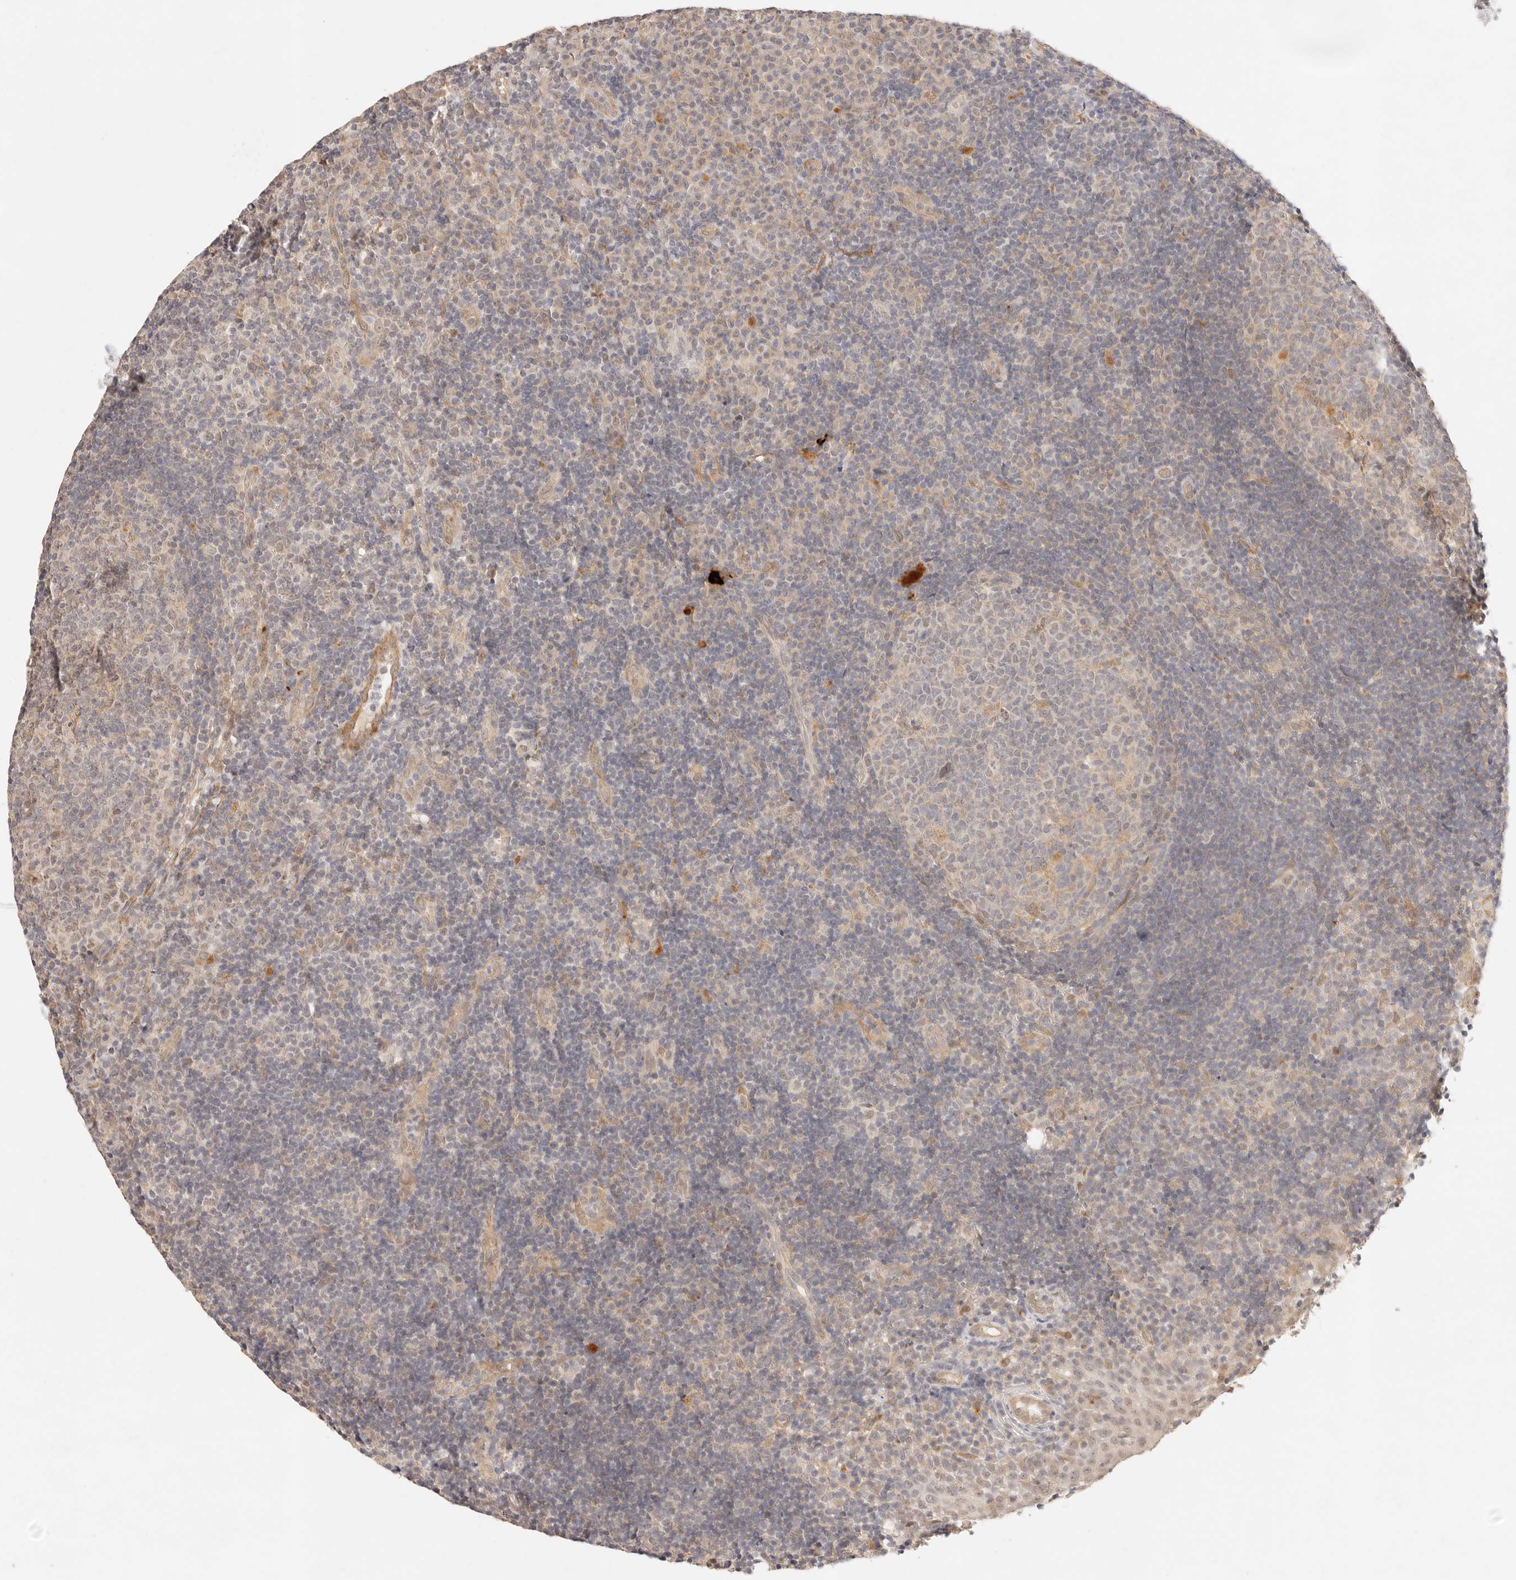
{"staining": {"intensity": "weak", "quantity": "<25%", "location": "cytoplasmic/membranous"}, "tissue": "tonsil", "cell_type": "Germinal center cells", "image_type": "normal", "snomed": [{"axis": "morphology", "description": "Normal tissue, NOS"}, {"axis": "topography", "description": "Tonsil"}], "caption": "The micrograph exhibits no significant staining in germinal center cells of tonsil.", "gene": "GPR156", "patient": {"sex": "female", "age": 40}}